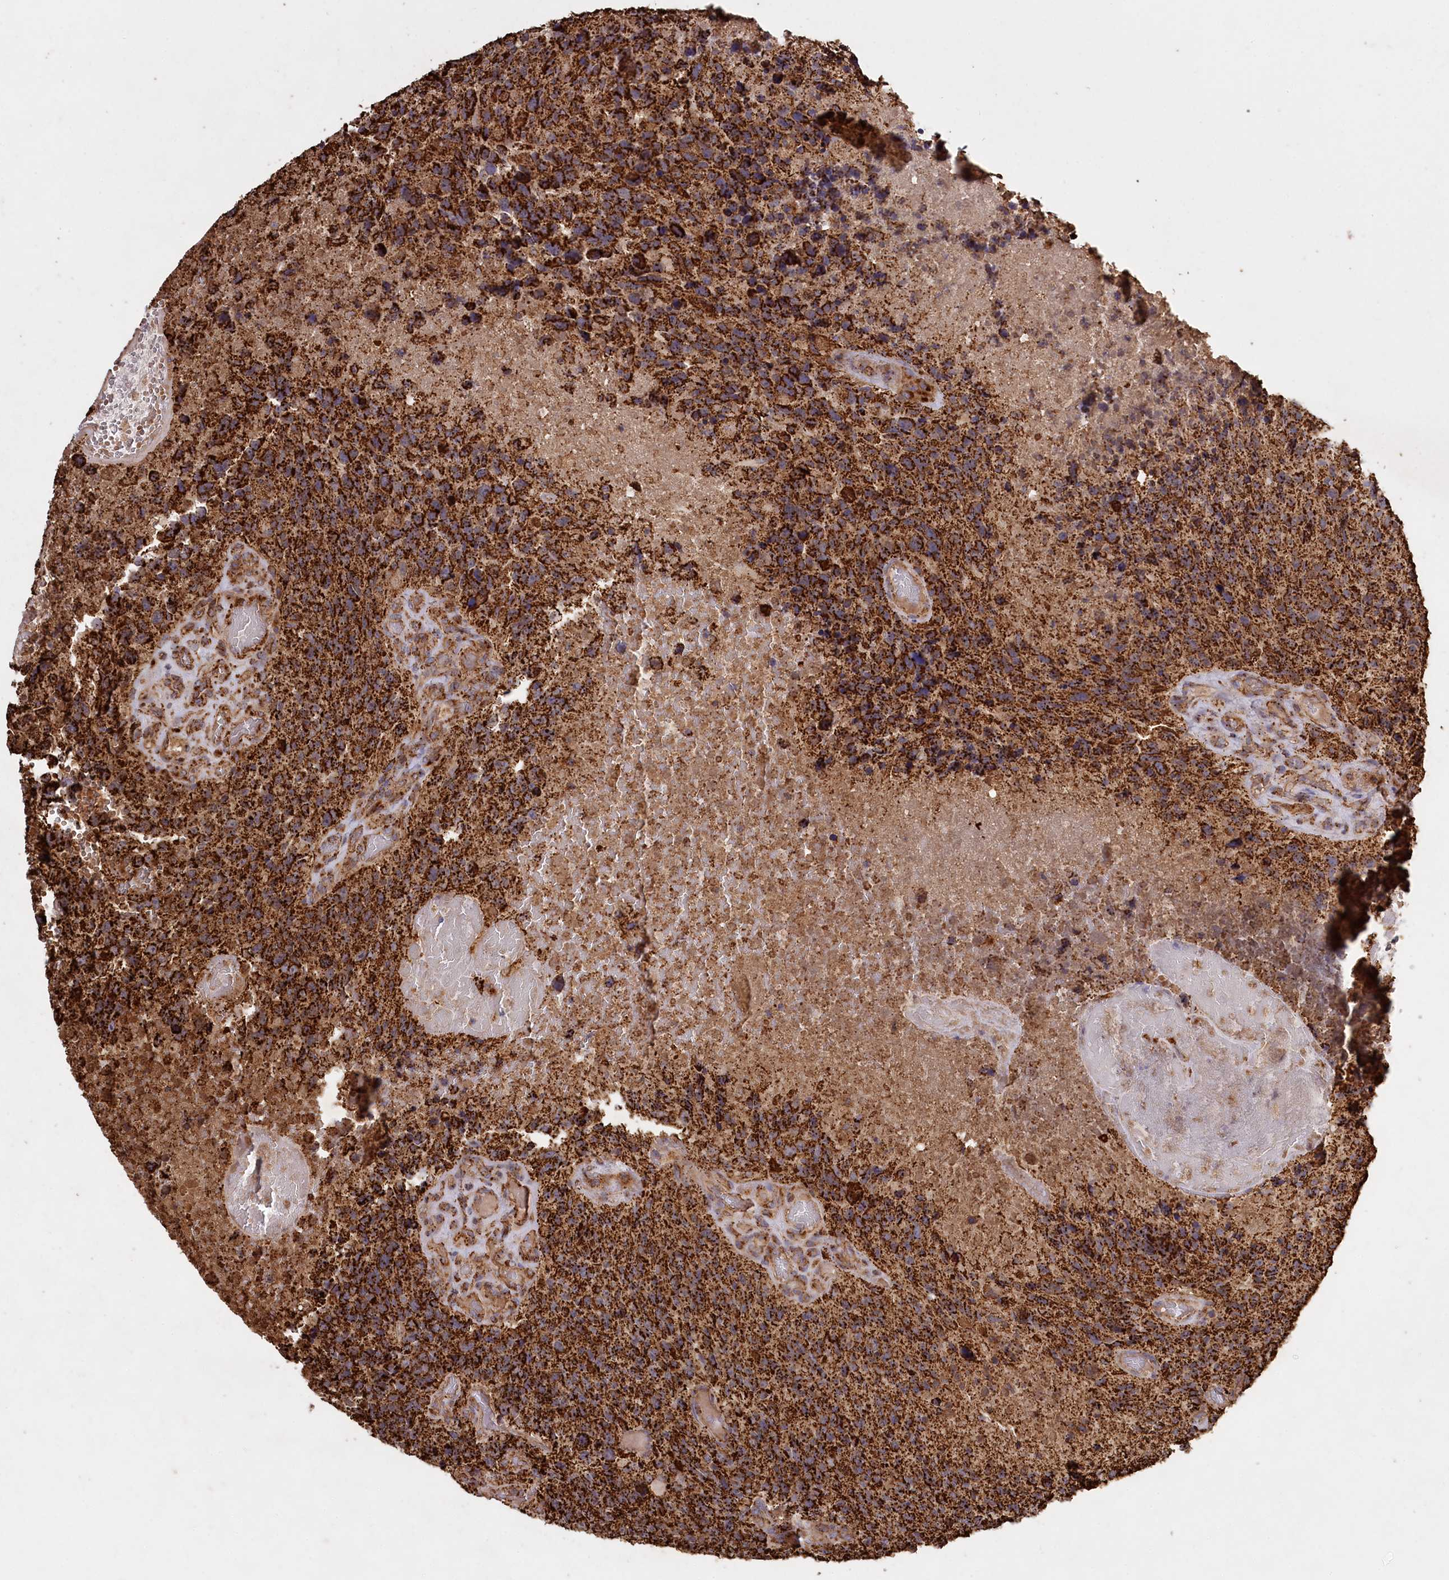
{"staining": {"intensity": "strong", "quantity": ">75%", "location": "cytoplasmic/membranous"}, "tissue": "glioma", "cell_type": "Tumor cells", "image_type": "cancer", "snomed": [{"axis": "morphology", "description": "Glioma, malignant, High grade"}, {"axis": "topography", "description": "Brain"}], "caption": "This histopathology image demonstrates immunohistochemistry staining of human malignant high-grade glioma, with high strong cytoplasmic/membranous positivity in about >75% of tumor cells.", "gene": "CARD19", "patient": {"sex": "male", "age": 69}}